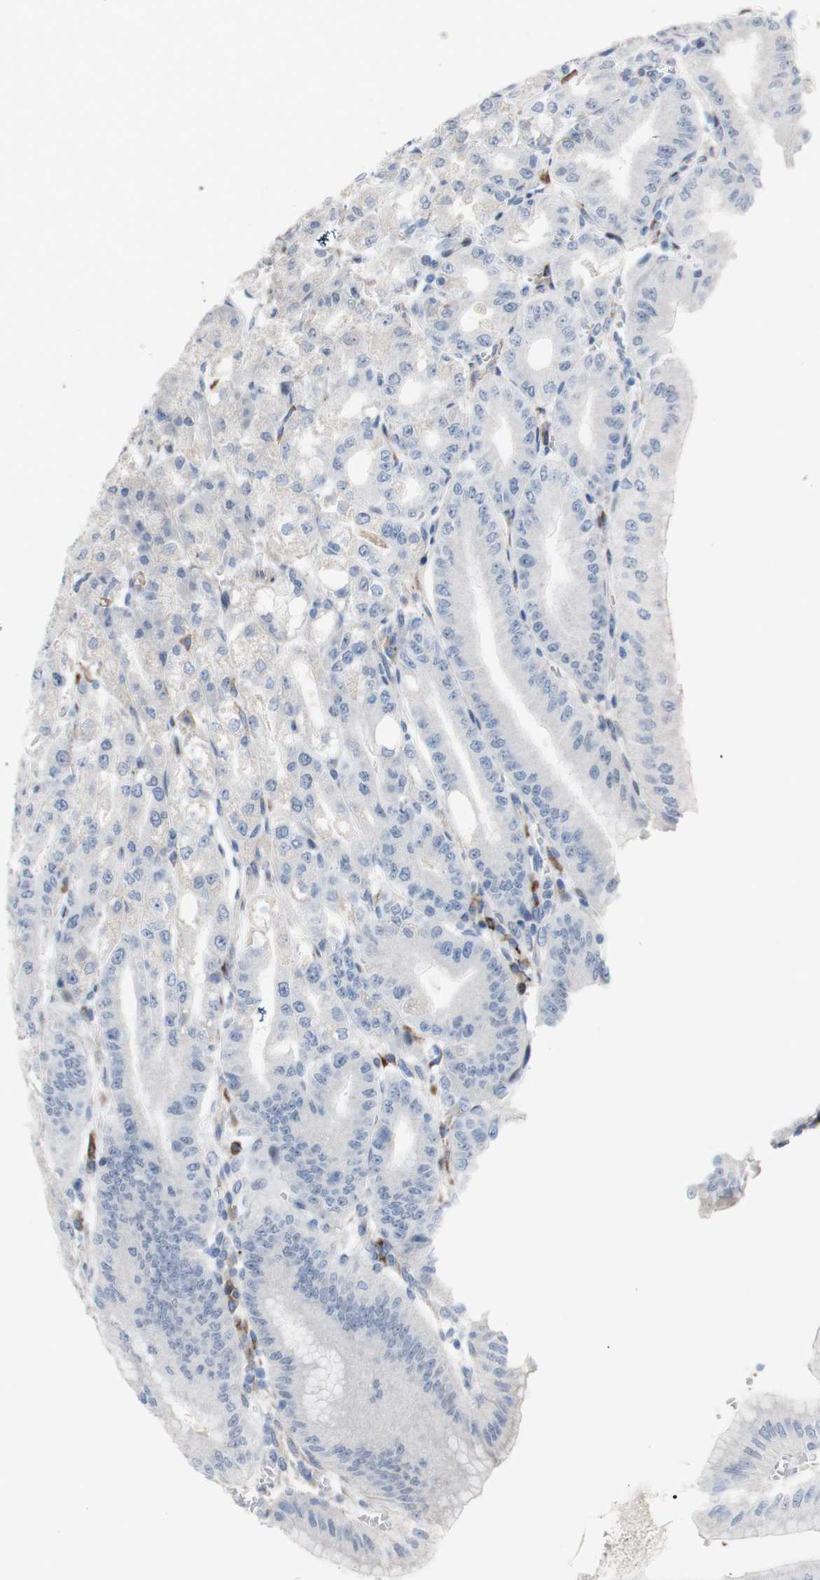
{"staining": {"intensity": "weak", "quantity": "<25%", "location": "cytoplasmic/membranous,nuclear"}, "tissue": "stomach", "cell_type": "Glandular cells", "image_type": "normal", "snomed": [{"axis": "morphology", "description": "Normal tissue, NOS"}, {"axis": "topography", "description": "Stomach, lower"}], "caption": "The histopathology image exhibits no significant staining in glandular cells of stomach.", "gene": "PHTF2", "patient": {"sex": "male", "age": 71}}